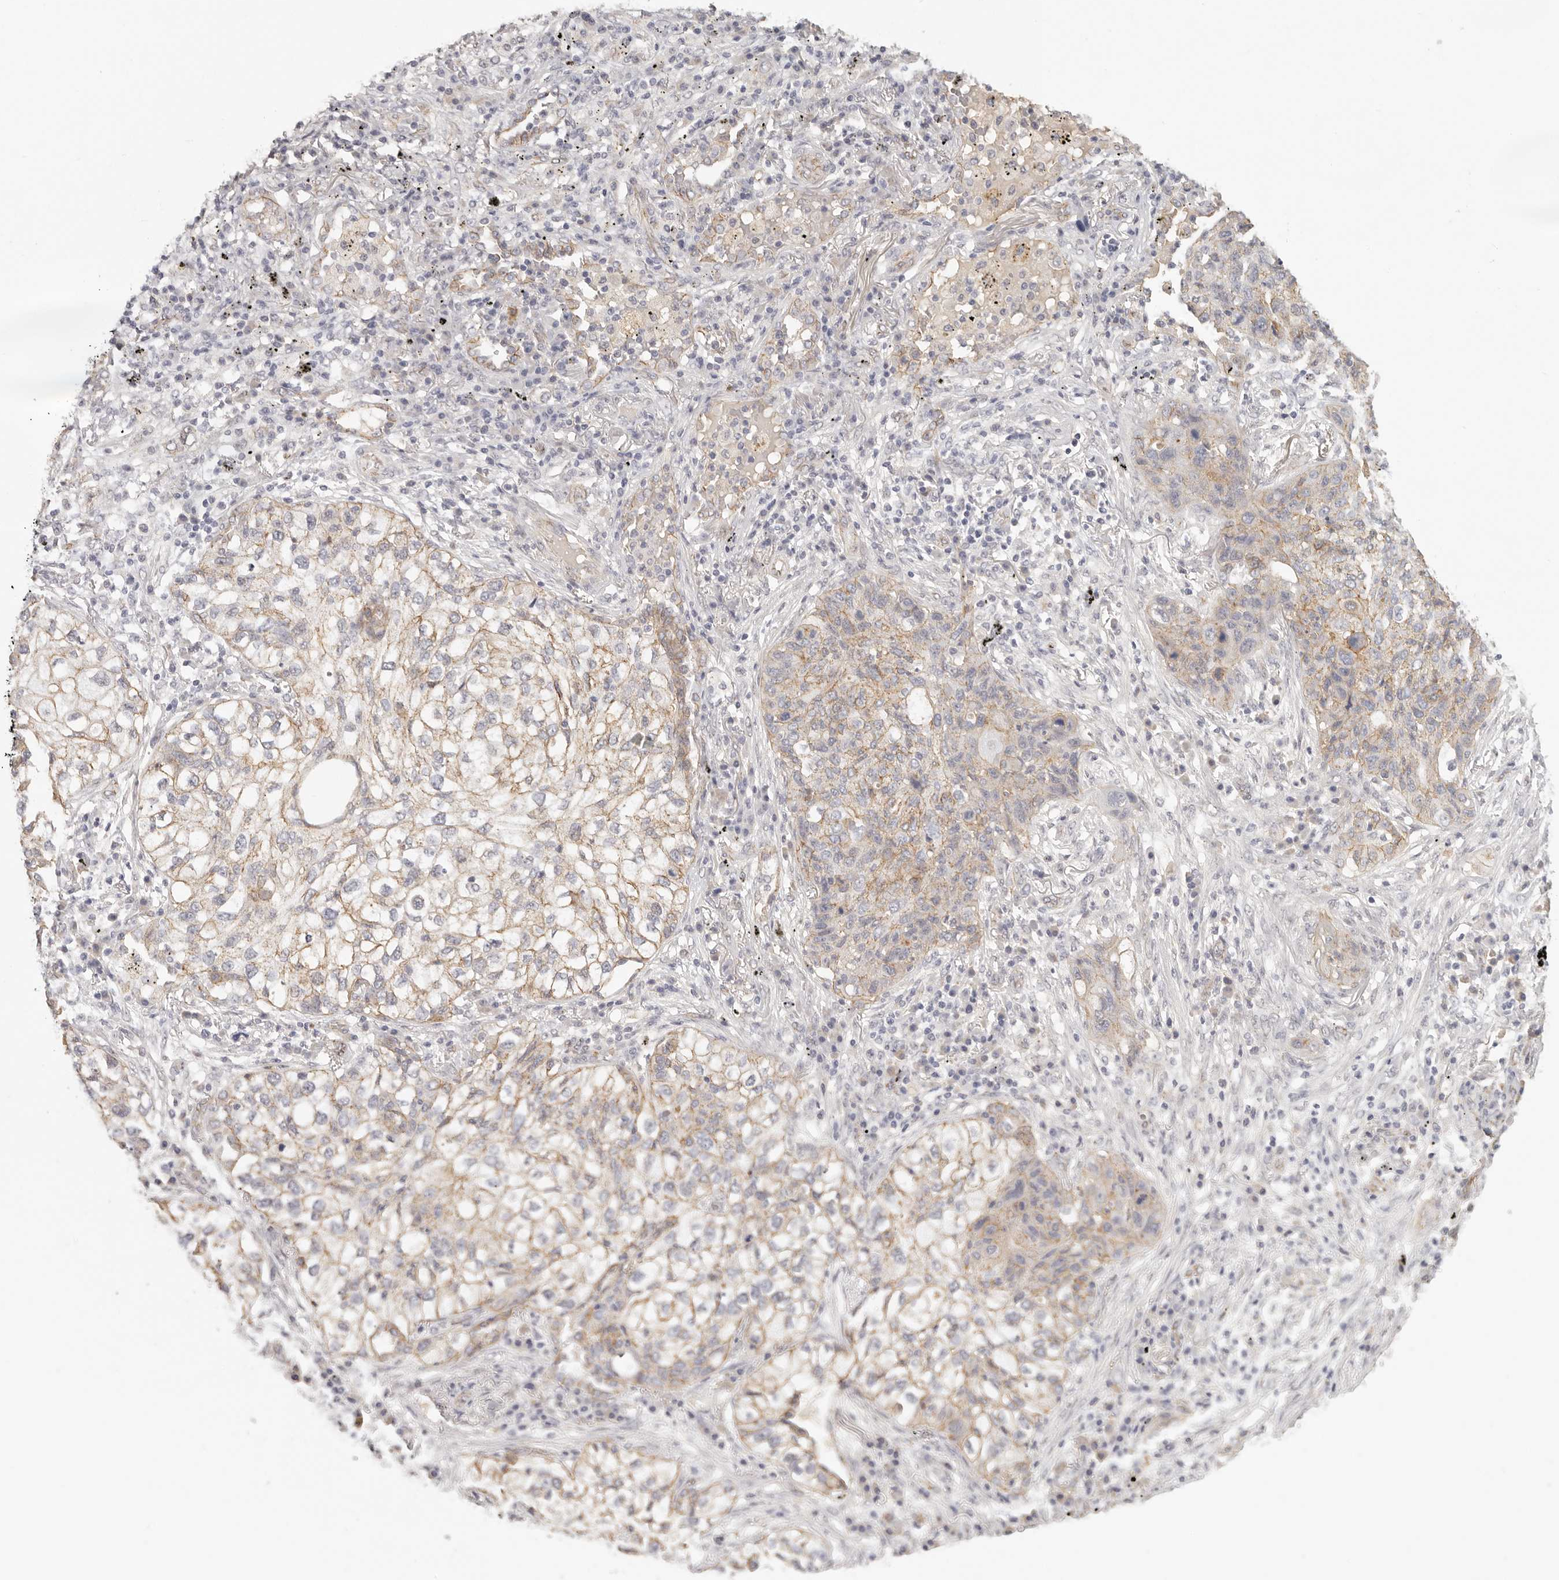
{"staining": {"intensity": "weak", "quantity": ">75%", "location": "cytoplasmic/membranous"}, "tissue": "lung cancer", "cell_type": "Tumor cells", "image_type": "cancer", "snomed": [{"axis": "morphology", "description": "Squamous cell carcinoma, NOS"}, {"axis": "topography", "description": "Lung"}], "caption": "The photomicrograph shows a brown stain indicating the presence of a protein in the cytoplasmic/membranous of tumor cells in squamous cell carcinoma (lung). (brown staining indicates protein expression, while blue staining denotes nuclei).", "gene": "ANXA9", "patient": {"sex": "female", "age": 63}}